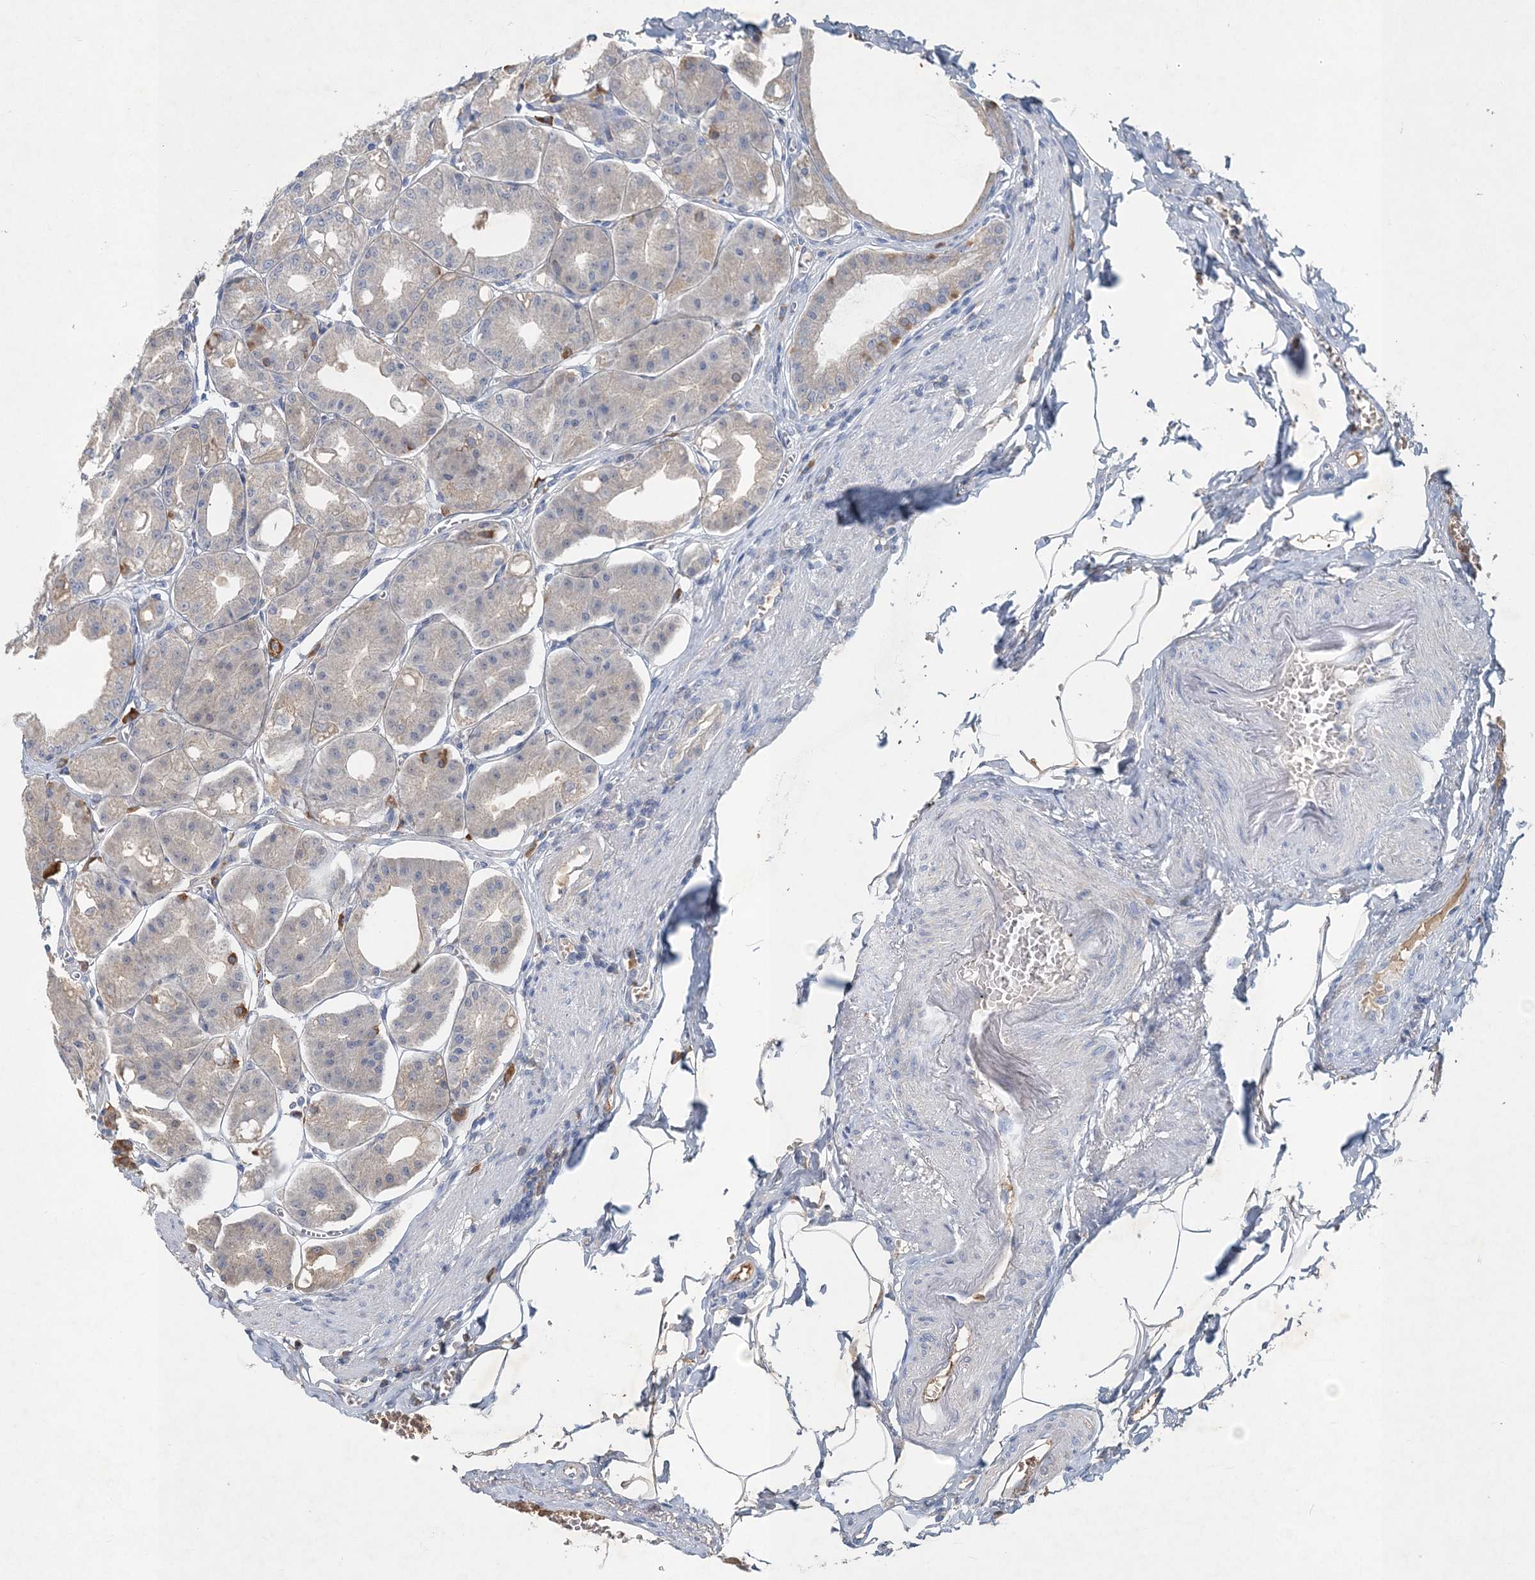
{"staining": {"intensity": "weak", "quantity": "<25%", "location": "cytoplasmic/membranous"}, "tissue": "stomach", "cell_type": "Glandular cells", "image_type": "normal", "snomed": [{"axis": "morphology", "description": "Normal tissue, NOS"}, {"axis": "topography", "description": "Stomach, lower"}], "caption": "Immunohistochemistry photomicrograph of benign stomach stained for a protein (brown), which exhibits no positivity in glandular cells.", "gene": "RNF25", "patient": {"sex": "male", "age": 71}}